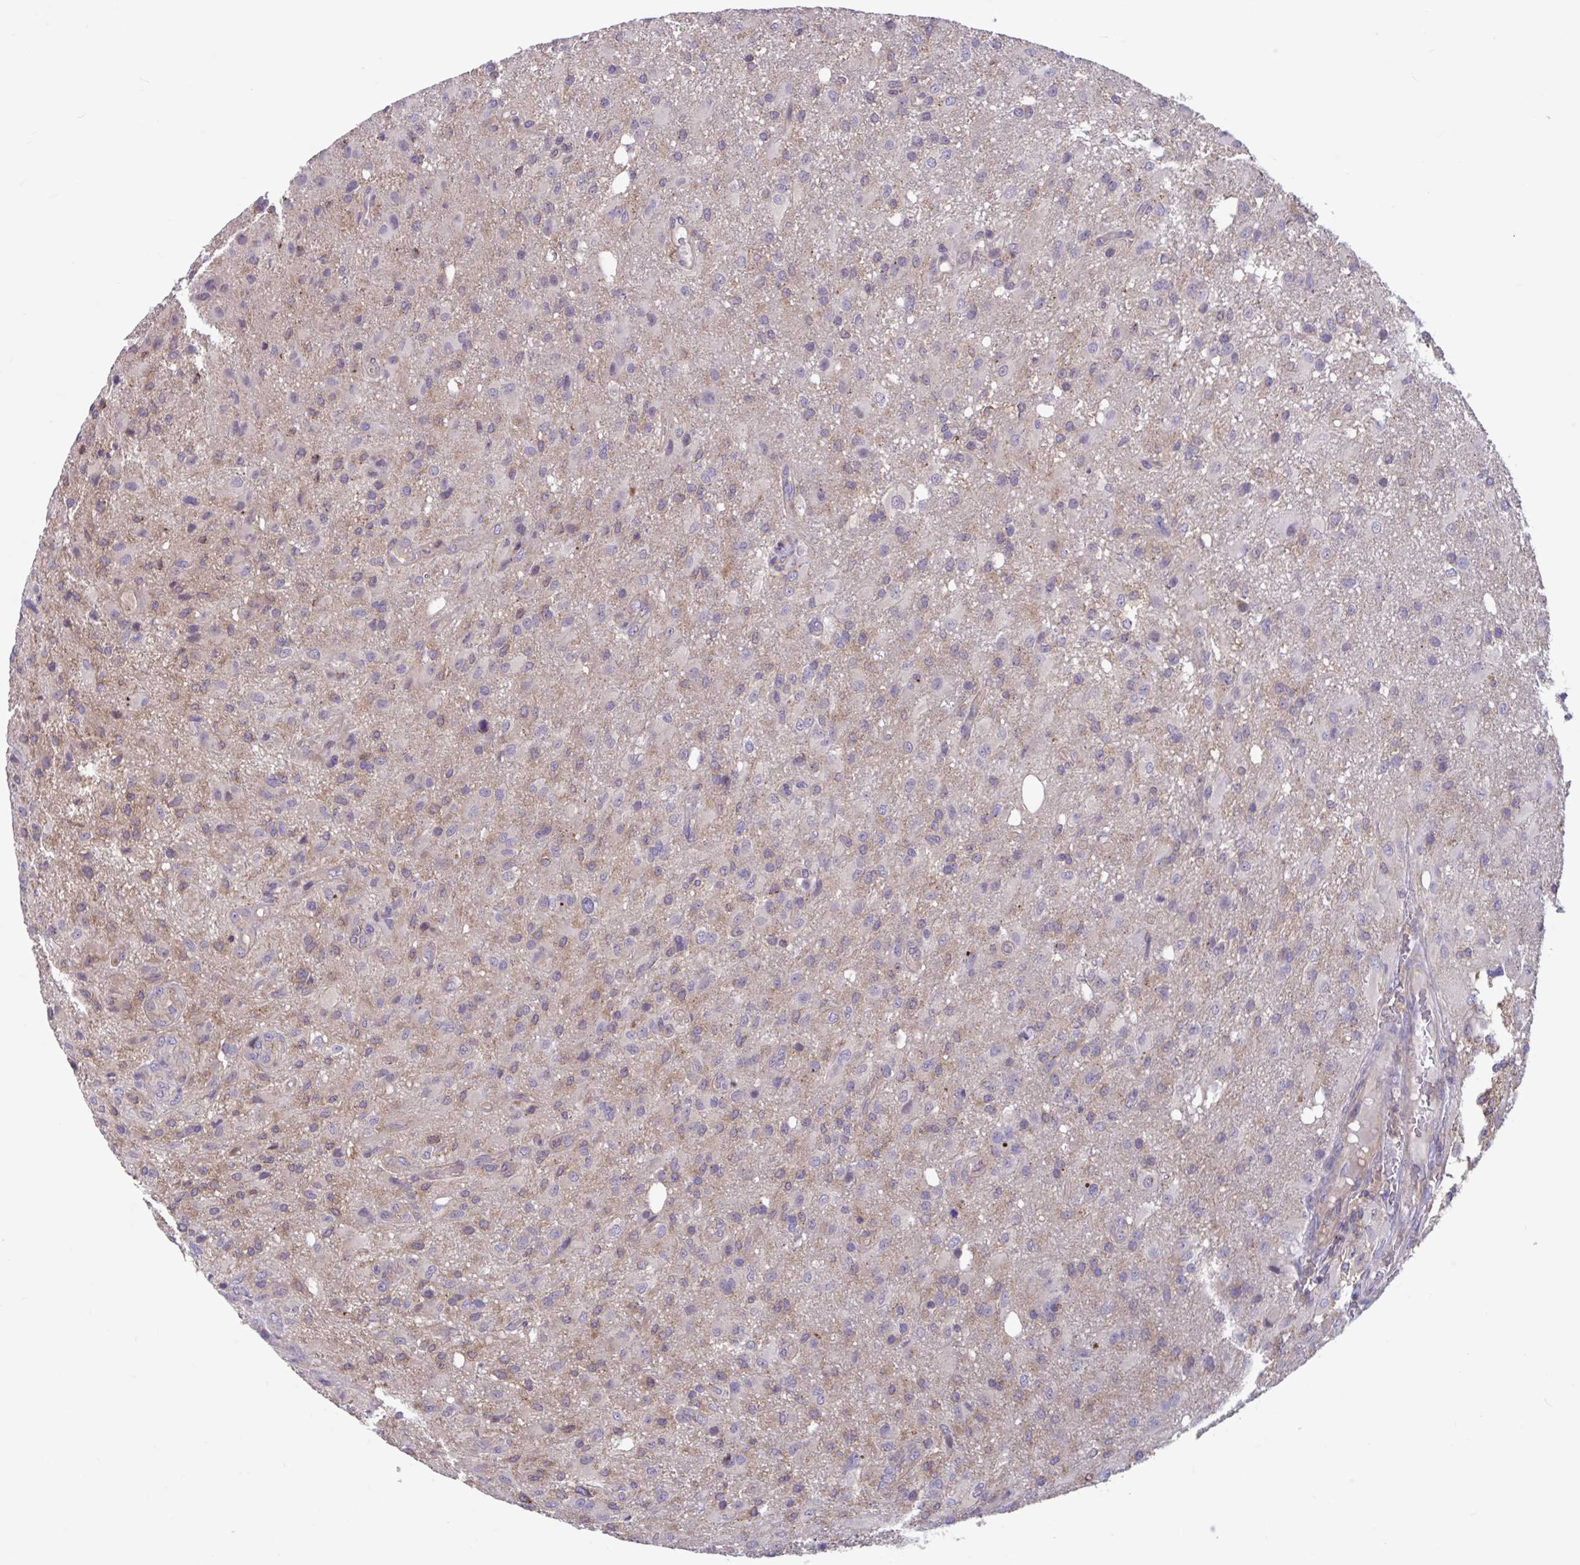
{"staining": {"intensity": "weak", "quantity": "25%-75%", "location": "cytoplasmic/membranous"}, "tissue": "glioma", "cell_type": "Tumor cells", "image_type": "cancer", "snomed": [{"axis": "morphology", "description": "Glioma, malignant, High grade"}, {"axis": "topography", "description": "Brain"}], "caption": "The immunohistochemical stain labels weak cytoplasmic/membranous positivity in tumor cells of malignant glioma (high-grade) tissue.", "gene": "IST1", "patient": {"sex": "male", "age": 53}}